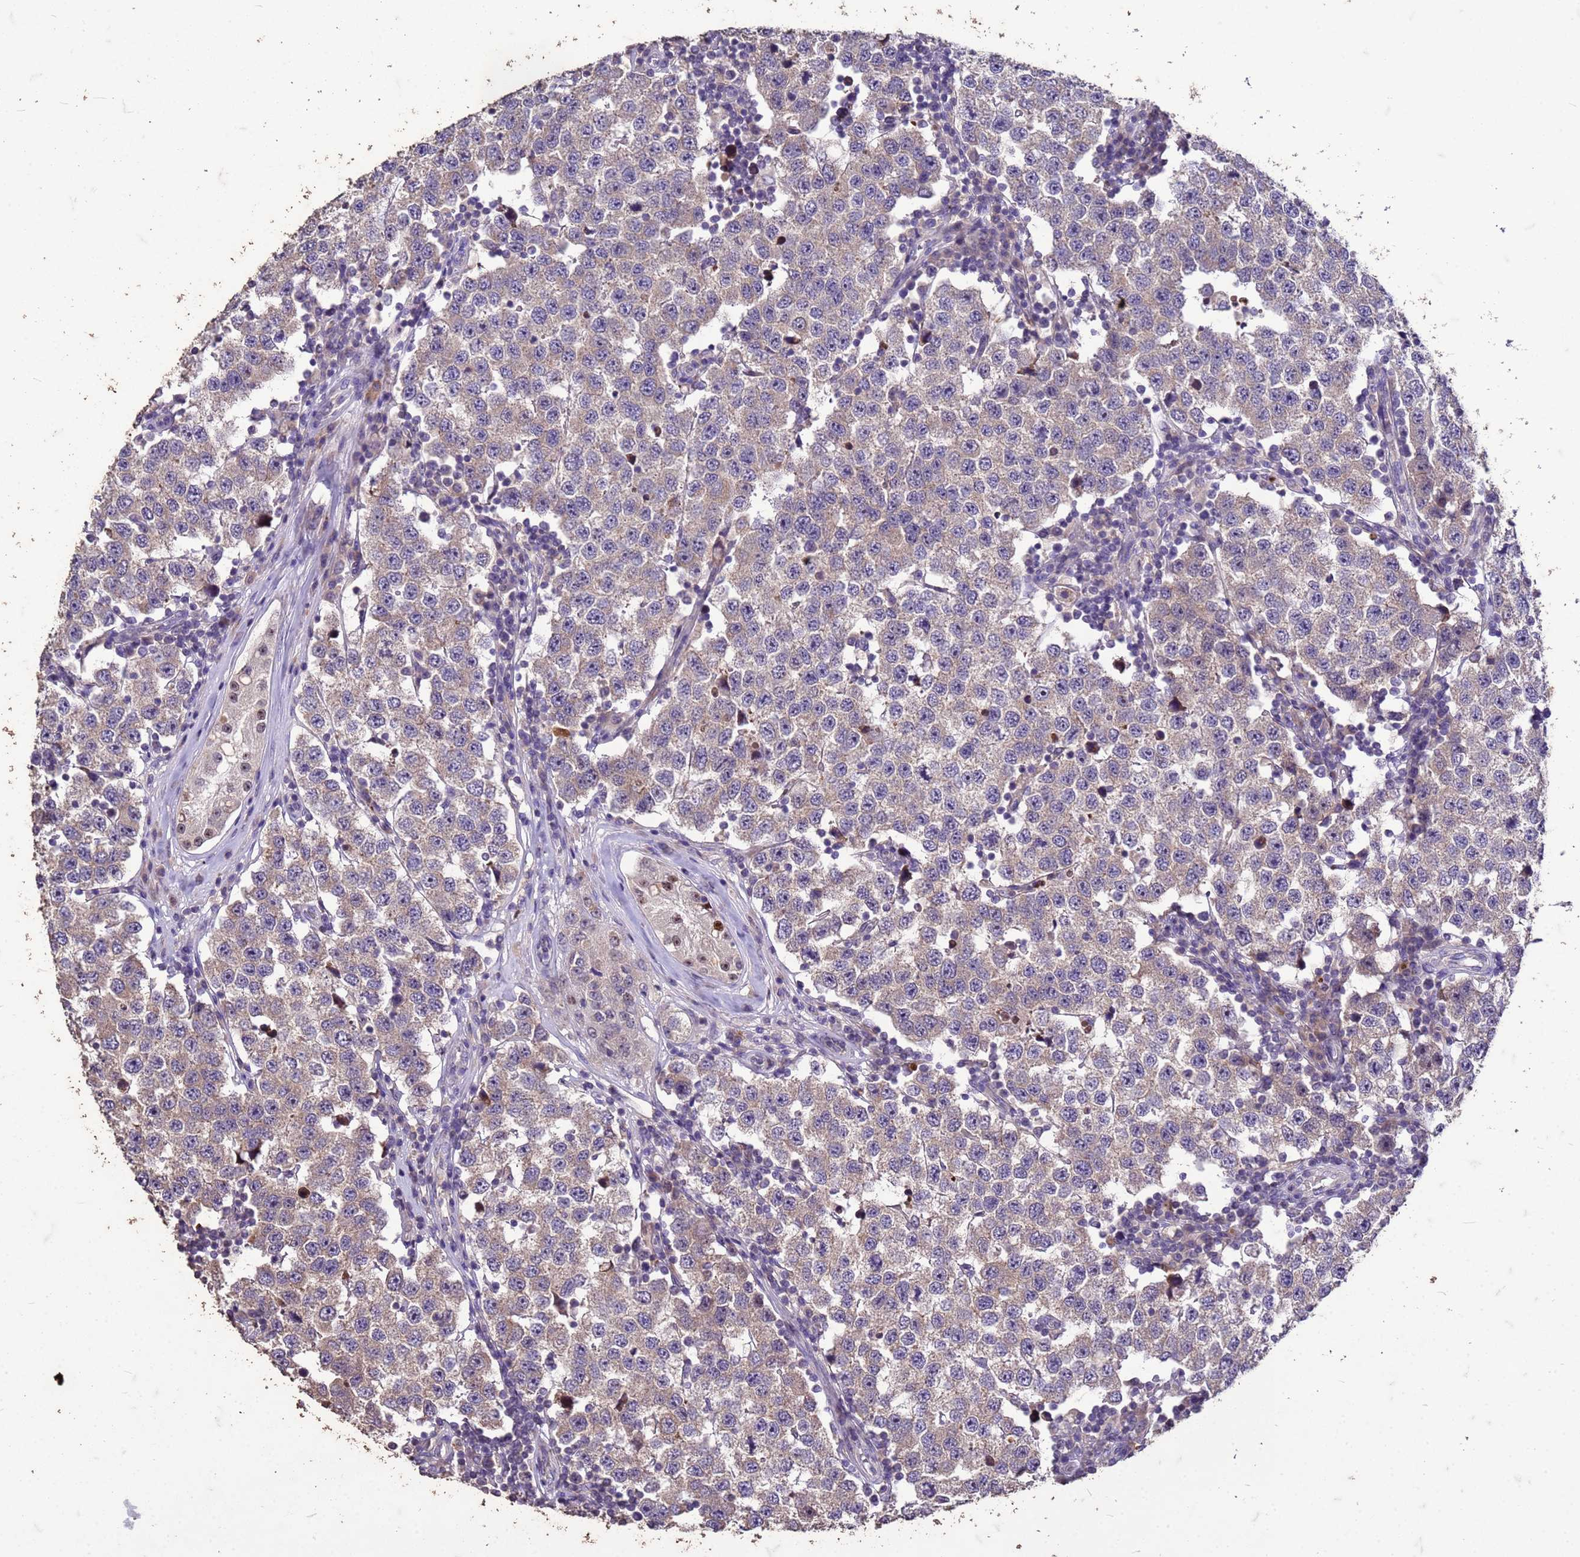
{"staining": {"intensity": "negative", "quantity": "none", "location": "none"}, "tissue": "testis cancer", "cell_type": "Tumor cells", "image_type": "cancer", "snomed": [{"axis": "morphology", "description": "Seminoma, NOS"}, {"axis": "topography", "description": "Testis"}], "caption": "The micrograph displays no significant expression in tumor cells of seminoma (testis).", "gene": "FAM184B", "patient": {"sex": "male", "age": 34}}